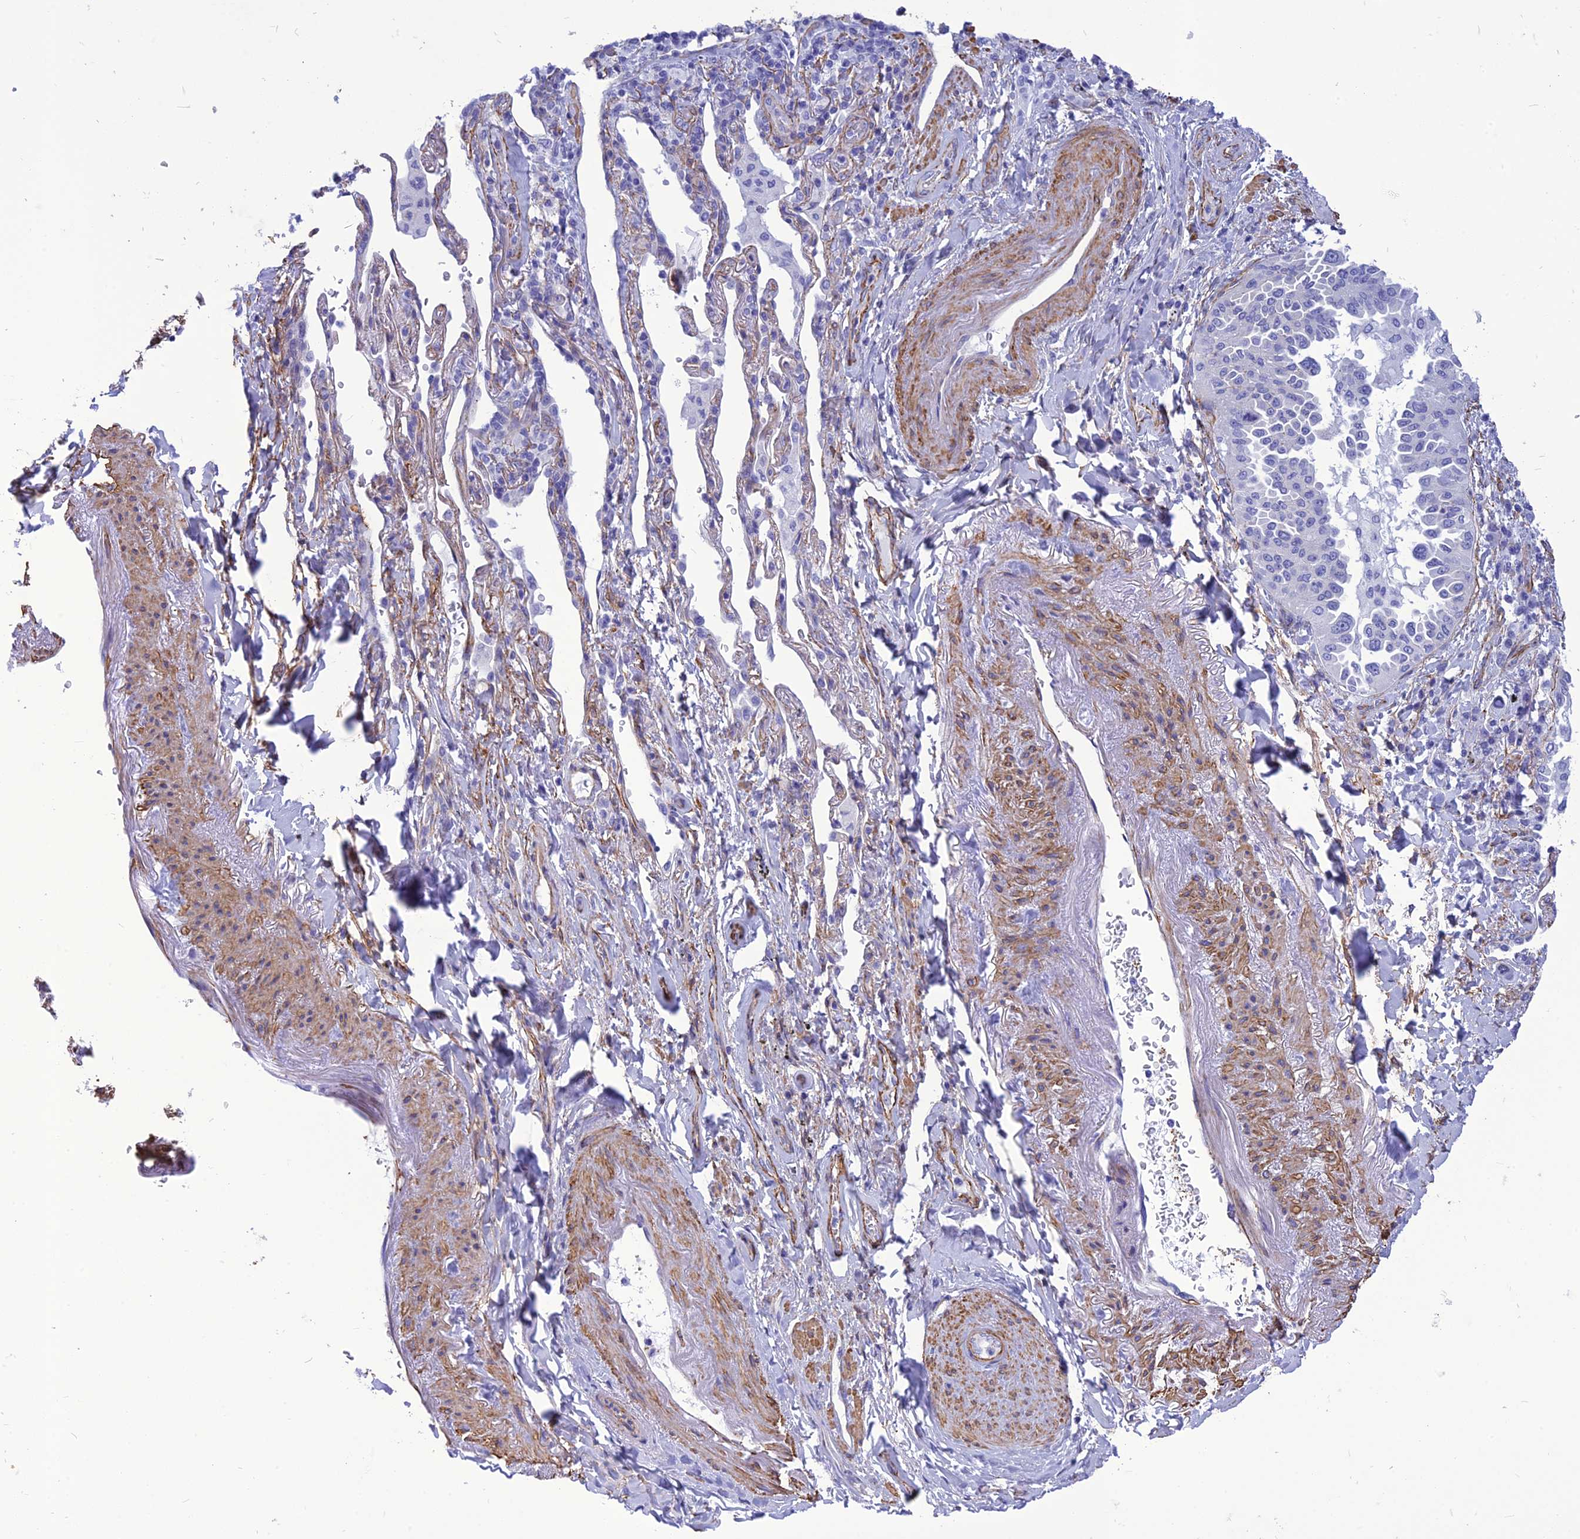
{"staining": {"intensity": "negative", "quantity": "none", "location": "none"}, "tissue": "lung cancer", "cell_type": "Tumor cells", "image_type": "cancer", "snomed": [{"axis": "morphology", "description": "Adenocarcinoma, NOS"}, {"axis": "topography", "description": "Lung"}], "caption": "Histopathology image shows no protein positivity in tumor cells of lung adenocarcinoma tissue. Nuclei are stained in blue.", "gene": "NKD1", "patient": {"sex": "female", "age": 69}}